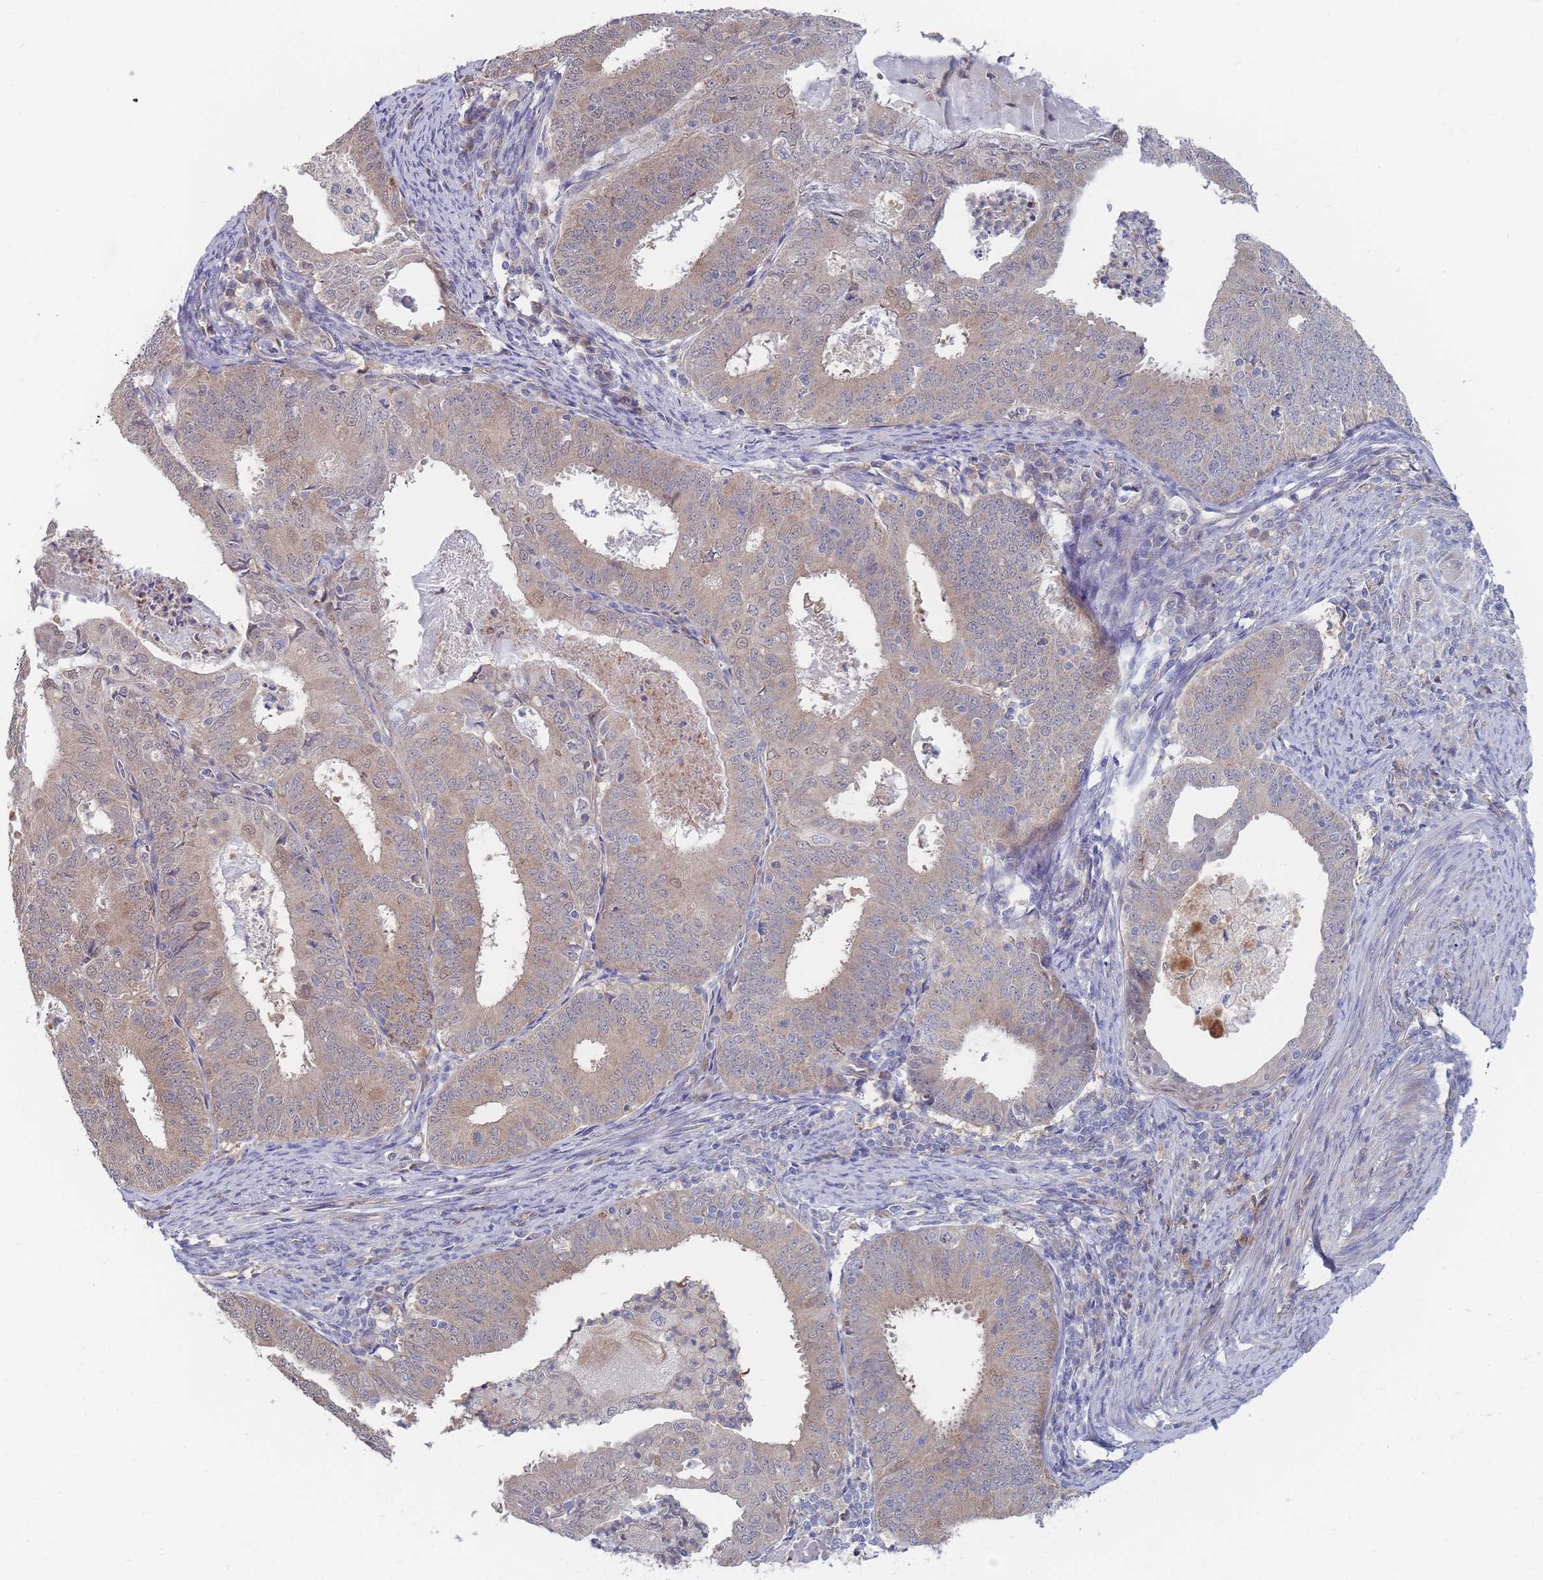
{"staining": {"intensity": "weak", "quantity": "25%-75%", "location": "cytoplasmic/membranous"}, "tissue": "endometrial cancer", "cell_type": "Tumor cells", "image_type": "cancer", "snomed": [{"axis": "morphology", "description": "Adenocarcinoma, NOS"}, {"axis": "topography", "description": "Endometrium"}], "caption": "A brown stain shows weak cytoplasmic/membranous expression of a protein in human endometrial adenocarcinoma tumor cells.", "gene": "NUB1", "patient": {"sex": "female", "age": 57}}